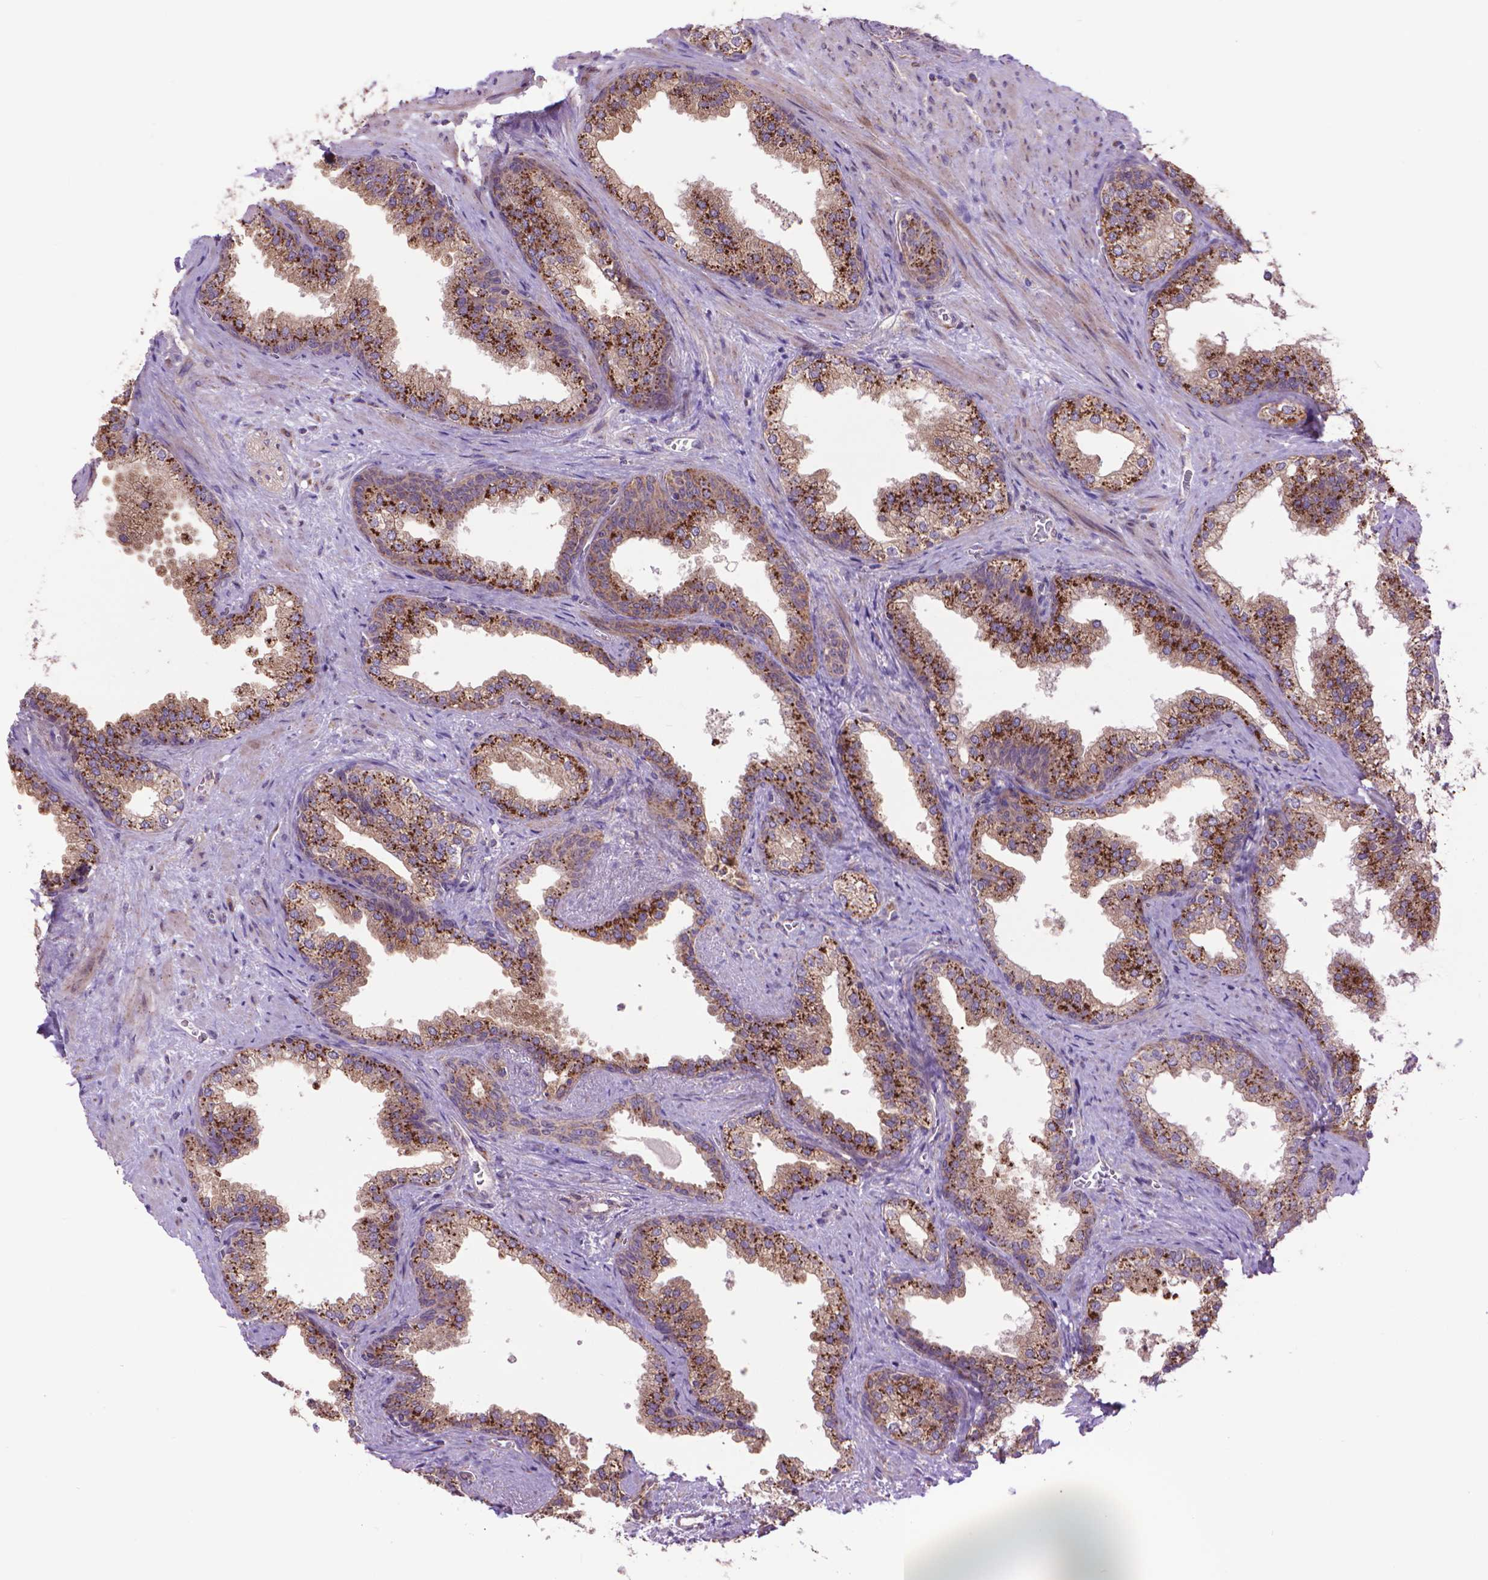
{"staining": {"intensity": "strong", "quantity": ">75%", "location": "cytoplasmic/membranous"}, "tissue": "prostate", "cell_type": "Glandular cells", "image_type": "normal", "snomed": [{"axis": "morphology", "description": "Normal tissue, NOS"}, {"axis": "topography", "description": "Prostate"}], "caption": "About >75% of glandular cells in normal prostate exhibit strong cytoplasmic/membranous protein staining as visualized by brown immunohistochemical staining.", "gene": "GLB1", "patient": {"sex": "male", "age": 79}}